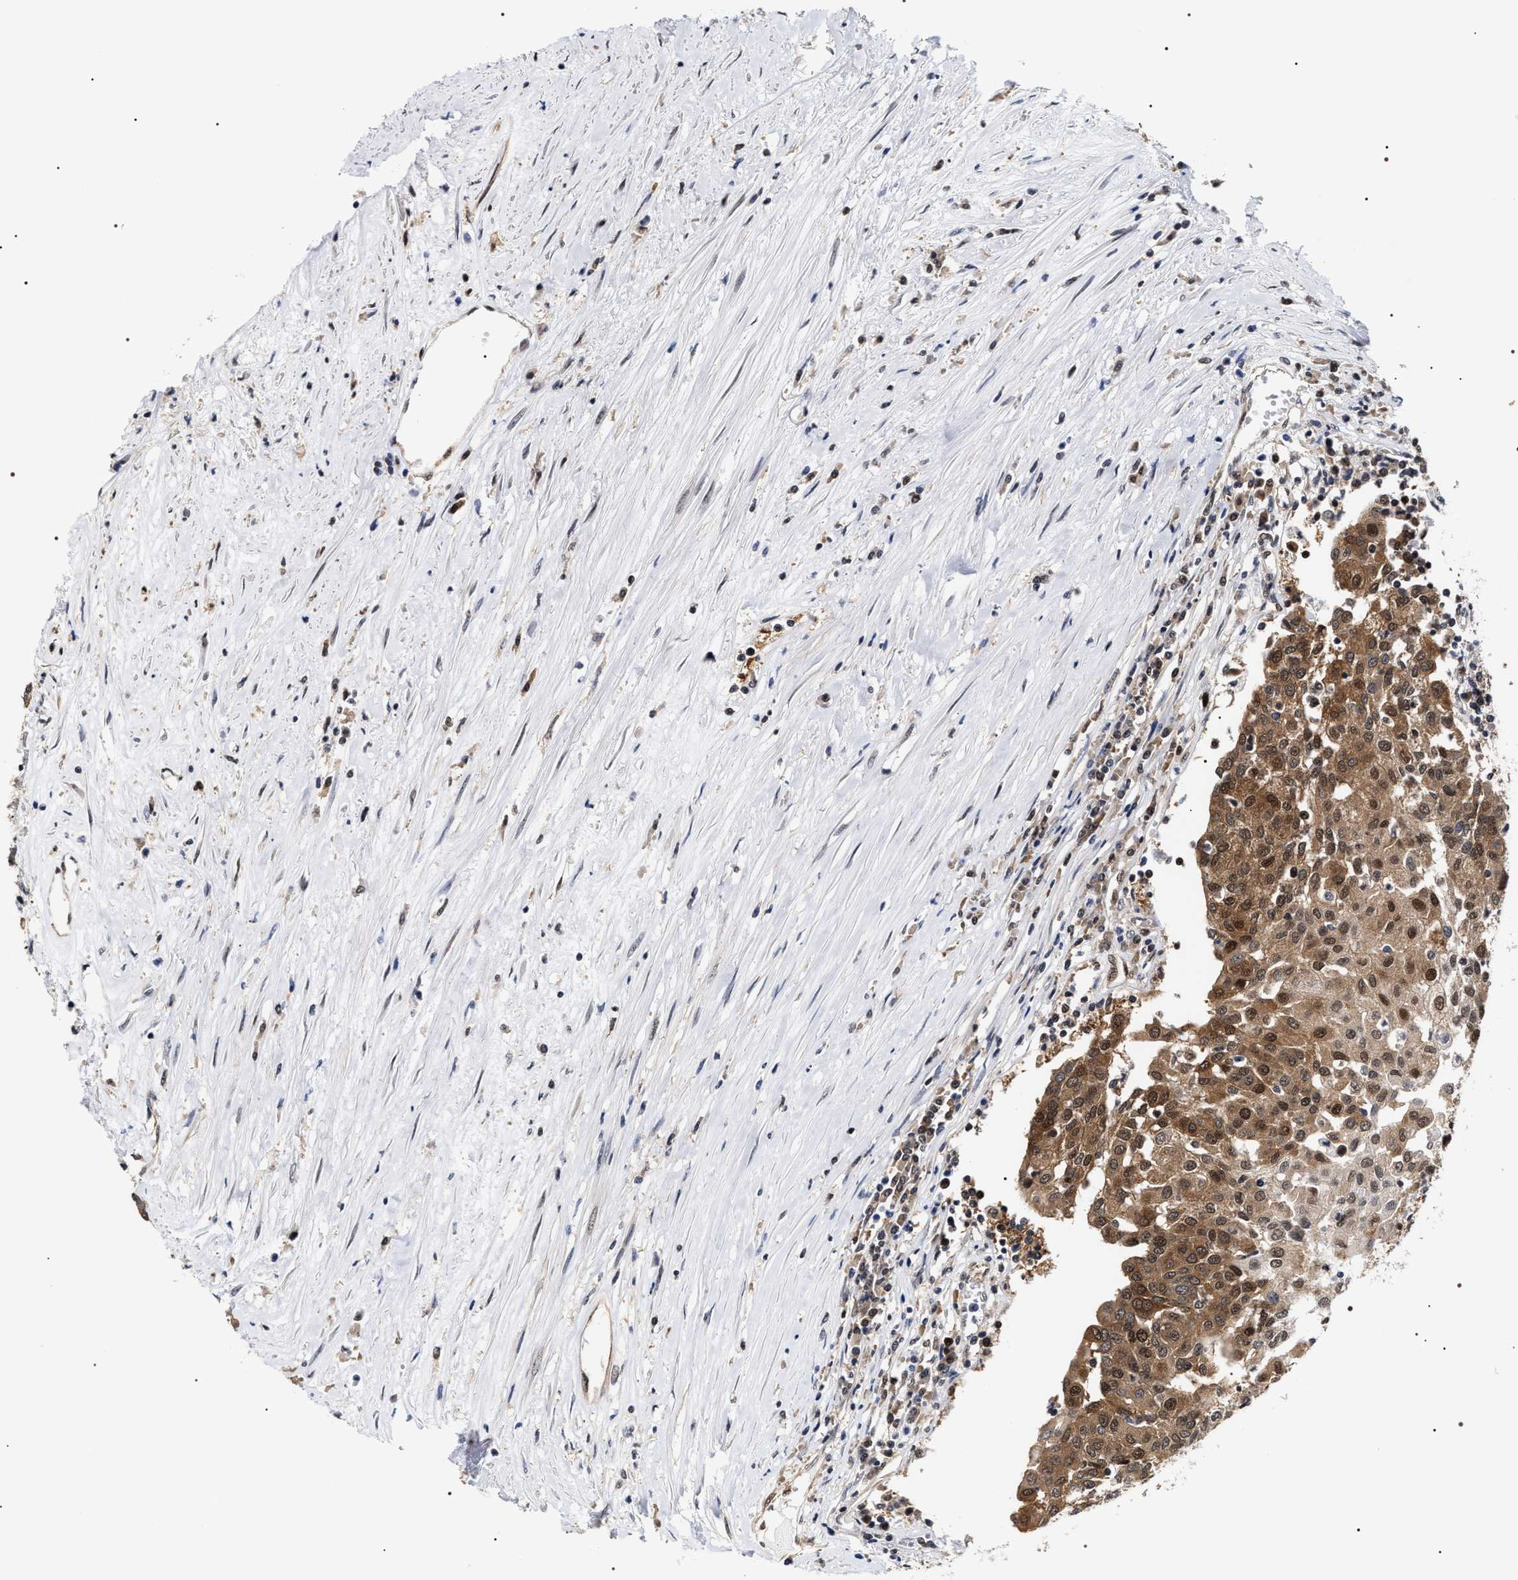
{"staining": {"intensity": "moderate", "quantity": ">75%", "location": "cytoplasmic/membranous,nuclear"}, "tissue": "urothelial cancer", "cell_type": "Tumor cells", "image_type": "cancer", "snomed": [{"axis": "morphology", "description": "Urothelial carcinoma, High grade"}, {"axis": "topography", "description": "Urinary bladder"}], "caption": "Tumor cells reveal medium levels of moderate cytoplasmic/membranous and nuclear staining in about >75% of cells in human urothelial carcinoma (high-grade).", "gene": "BAG6", "patient": {"sex": "female", "age": 85}}